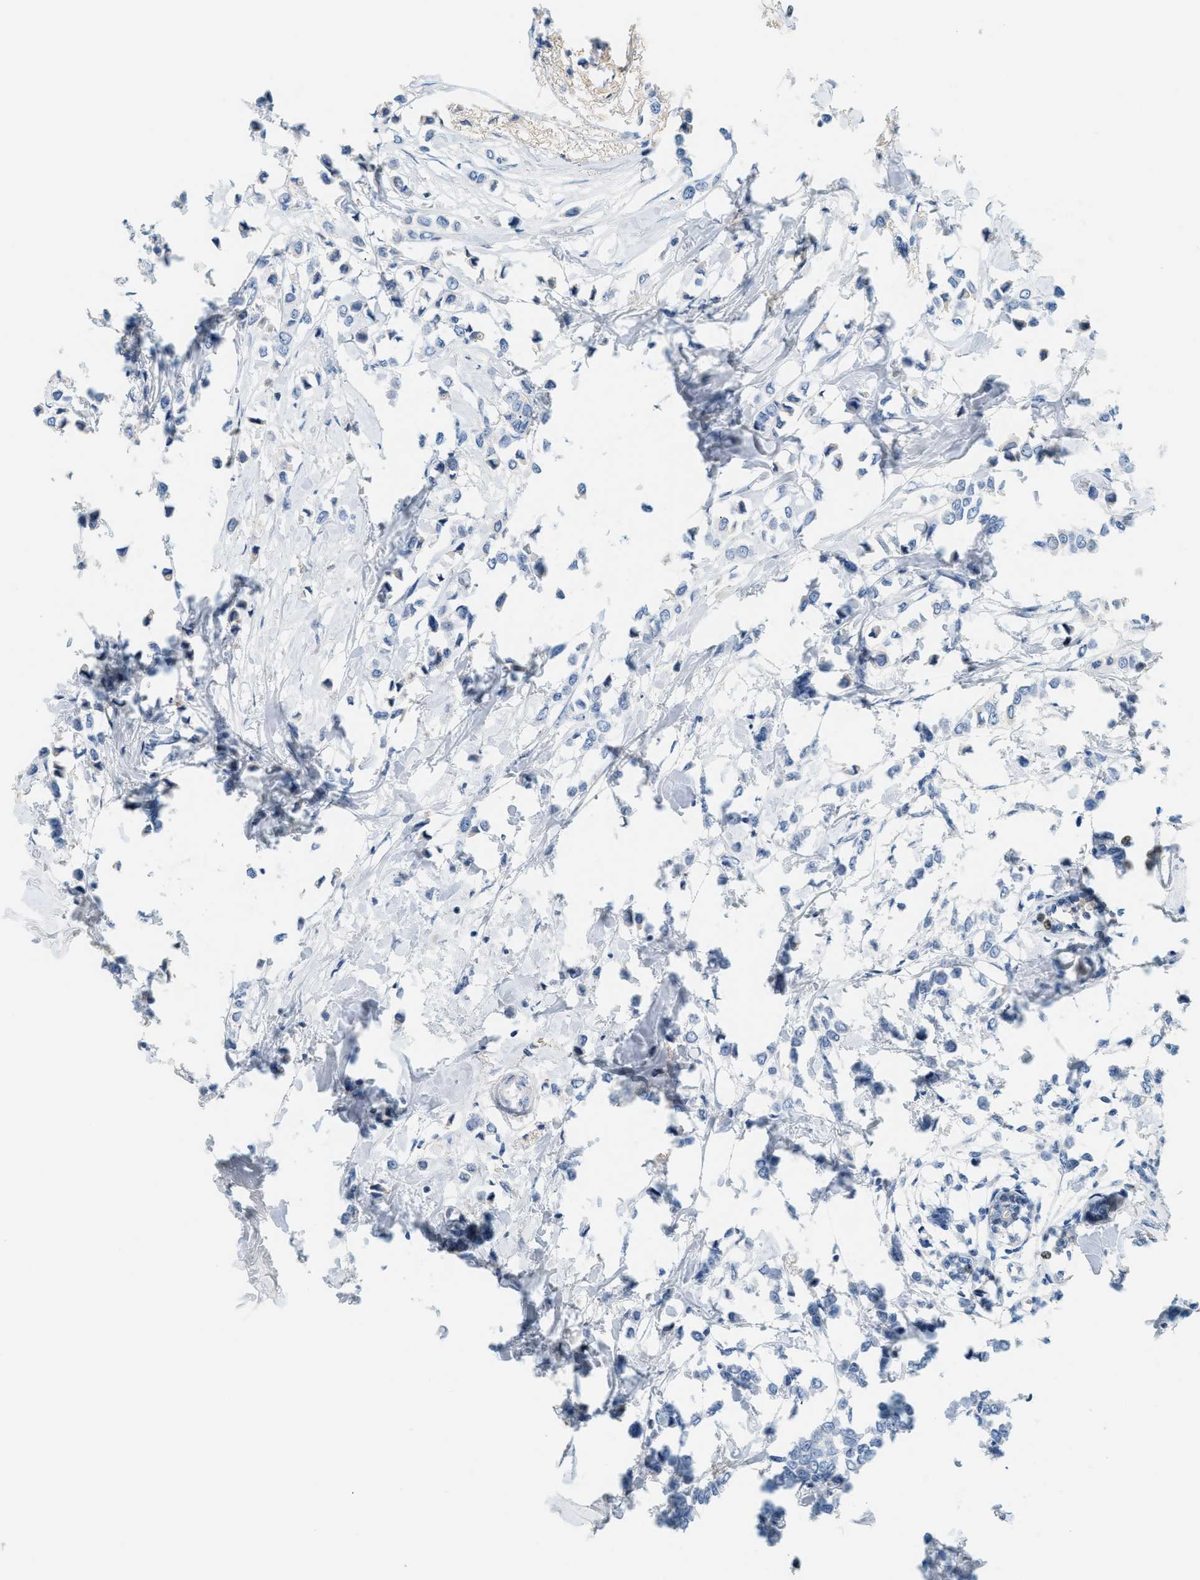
{"staining": {"intensity": "negative", "quantity": "none", "location": "none"}, "tissue": "breast cancer", "cell_type": "Tumor cells", "image_type": "cancer", "snomed": [{"axis": "morphology", "description": "Lobular carcinoma"}, {"axis": "topography", "description": "Breast"}], "caption": "Immunohistochemical staining of breast lobular carcinoma shows no significant expression in tumor cells. Brightfield microscopy of immunohistochemistry (IHC) stained with DAB (3,3'-diaminobenzidine) (brown) and hematoxylin (blue), captured at high magnification.", "gene": "LCN2", "patient": {"sex": "female", "age": 51}}